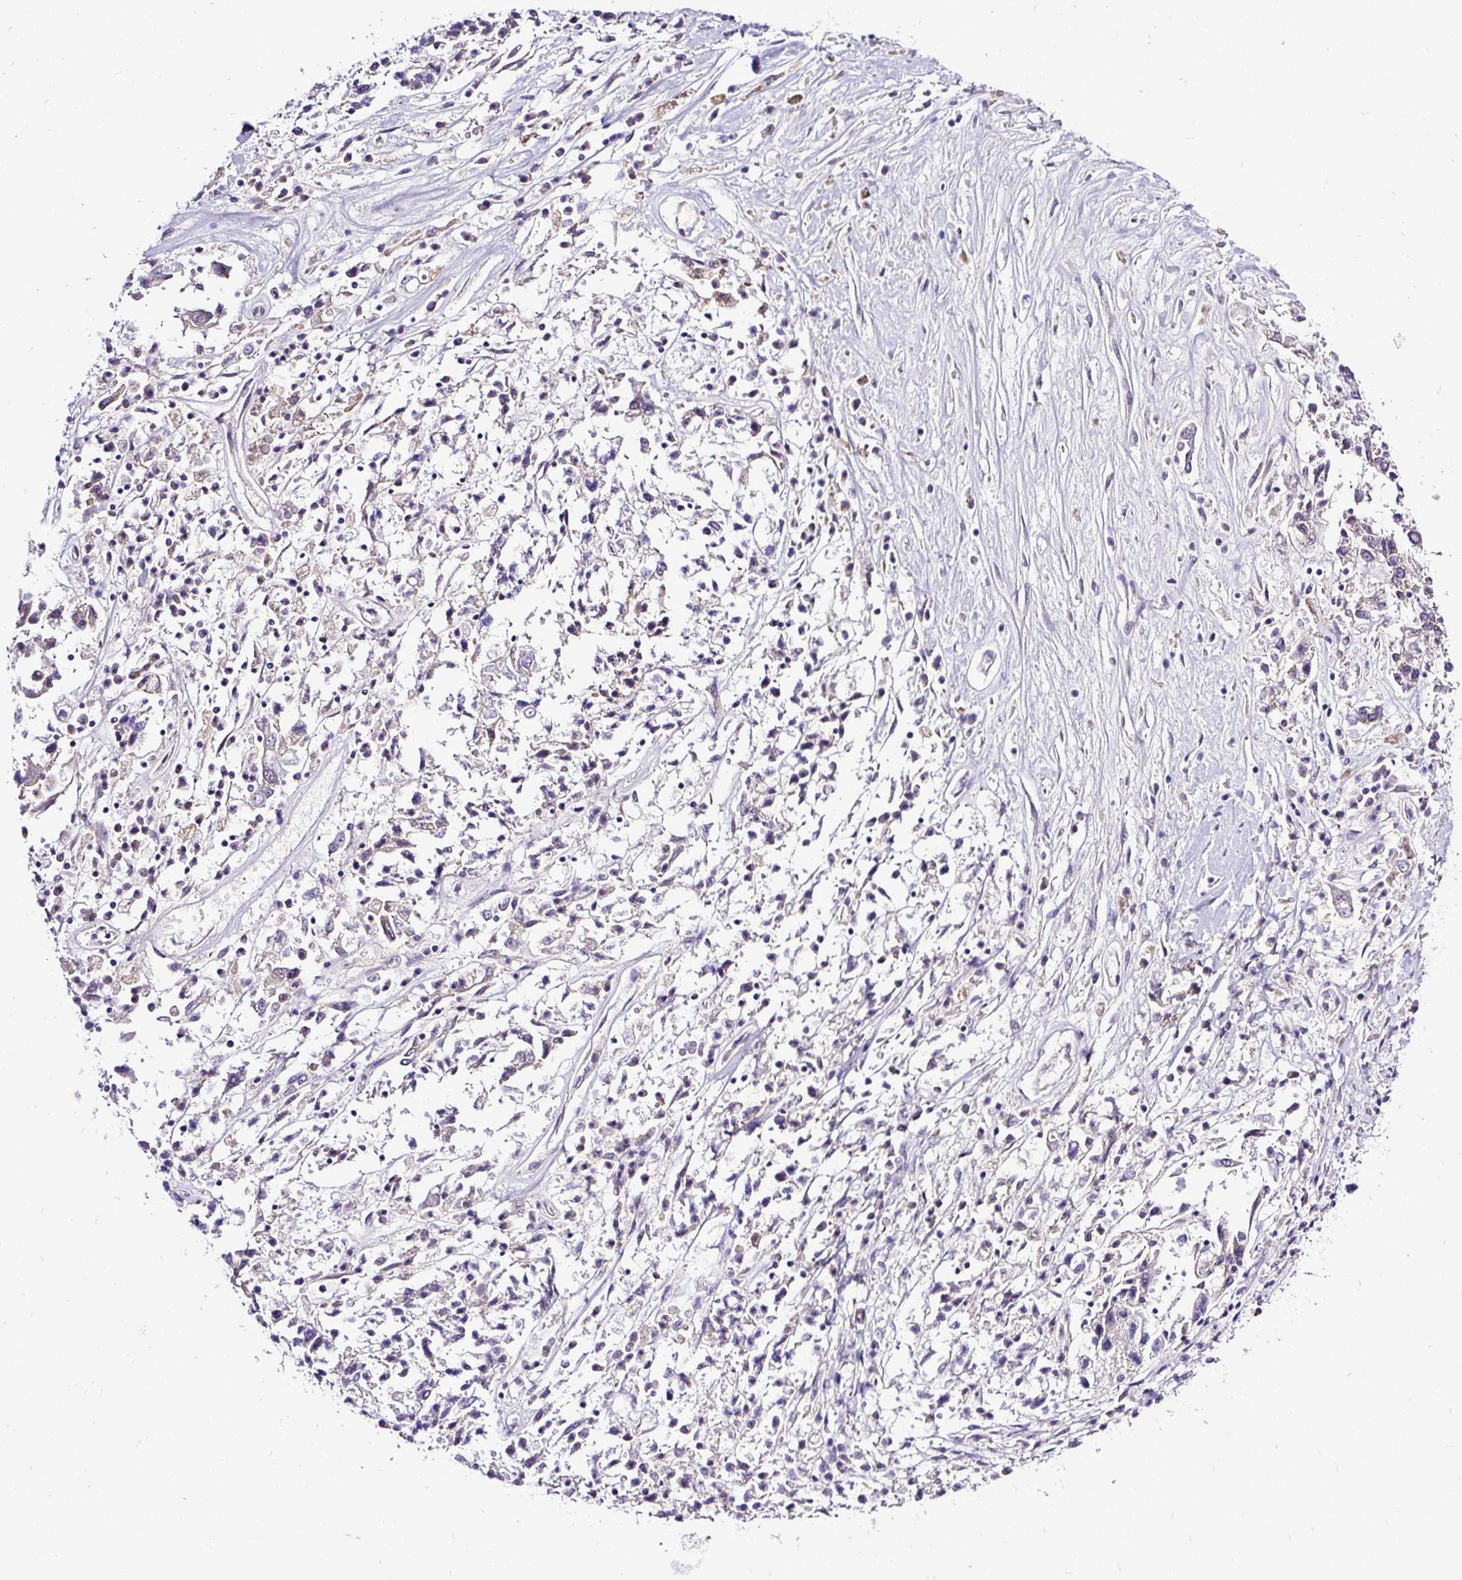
{"staining": {"intensity": "negative", "quantity": "none", "location": "none"}, "tissue": "ovarian cancer", "cell_type": "Tumor cells", "image_type": "cancer", "snomed": [{"axis": "morphology", "description": "Carcinoma, endometroid"}, {"axis": "topography", "description": "Ovary"}], "caption": "DAB immunohistochemical staining of ovarian endometroid carcinoma demonstrates no significant staining in tumor cells.", "gene": "AMFR", "patient": {"sex": "female", "age": 62}}